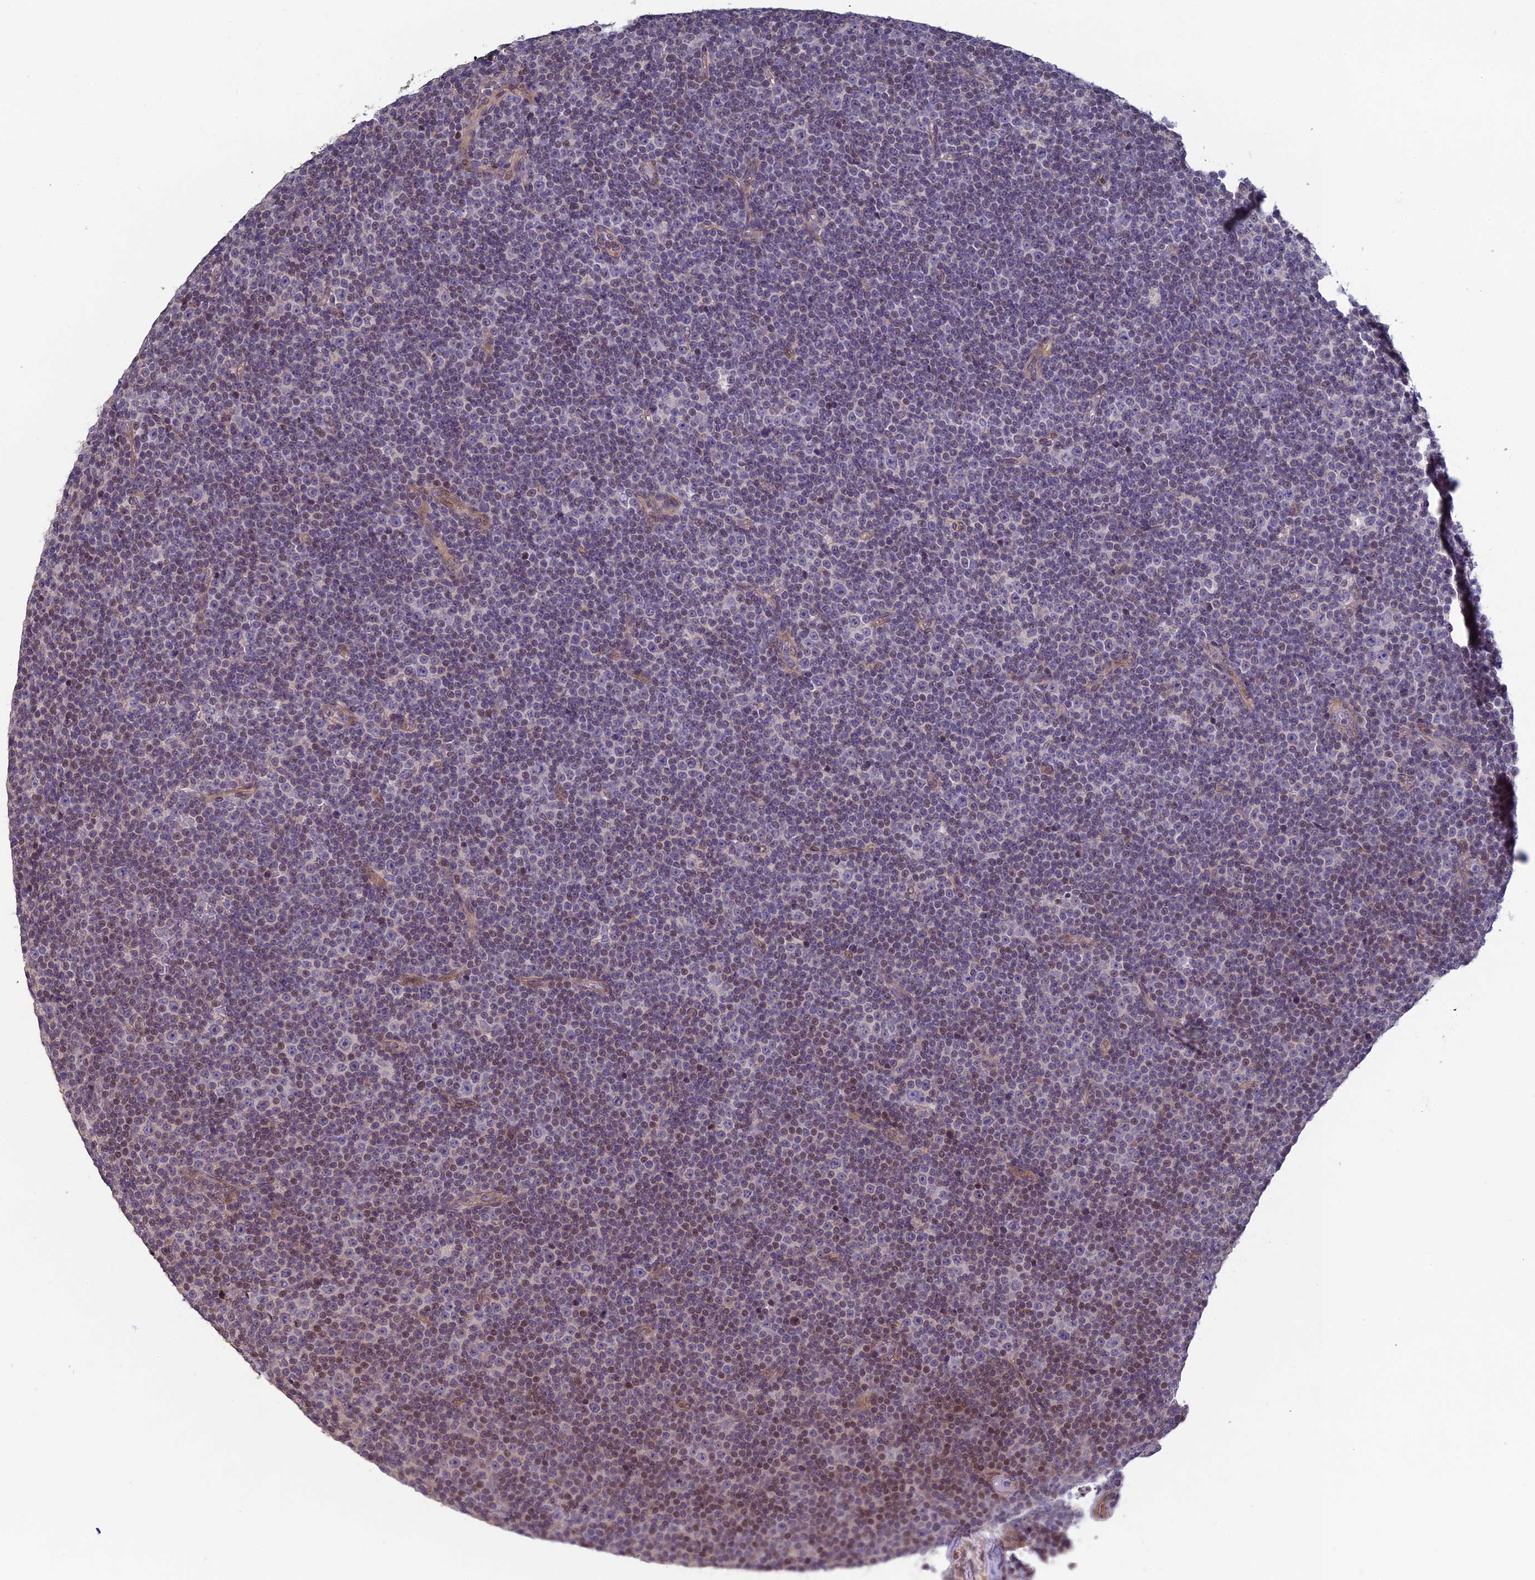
{"staining": {"intensity": "moderate", "quantity": "<25%", "location": "nuclear"}, "tissue": "lymphoma", "cell_type": "Tumor cells", "image_type": "cancer", "snomed": [{"axis": "morphology", "description": "Malignant lymphoma, non-Hodgkin's type, Low grade"}, {"axis": "topography", "description": "Lymph node"}], "caption": "A brown stain shows moderate nuclear expression of a protein in human lymphoma tumor cells. (Stains: DAB (3,3'-diaminobenzidine) in brown, nuclei in blue, Microscopy: brightfield microscopy at high magnification).", "gene": "DIXDC1", "patient": {"sex": "female", "age": 67}}